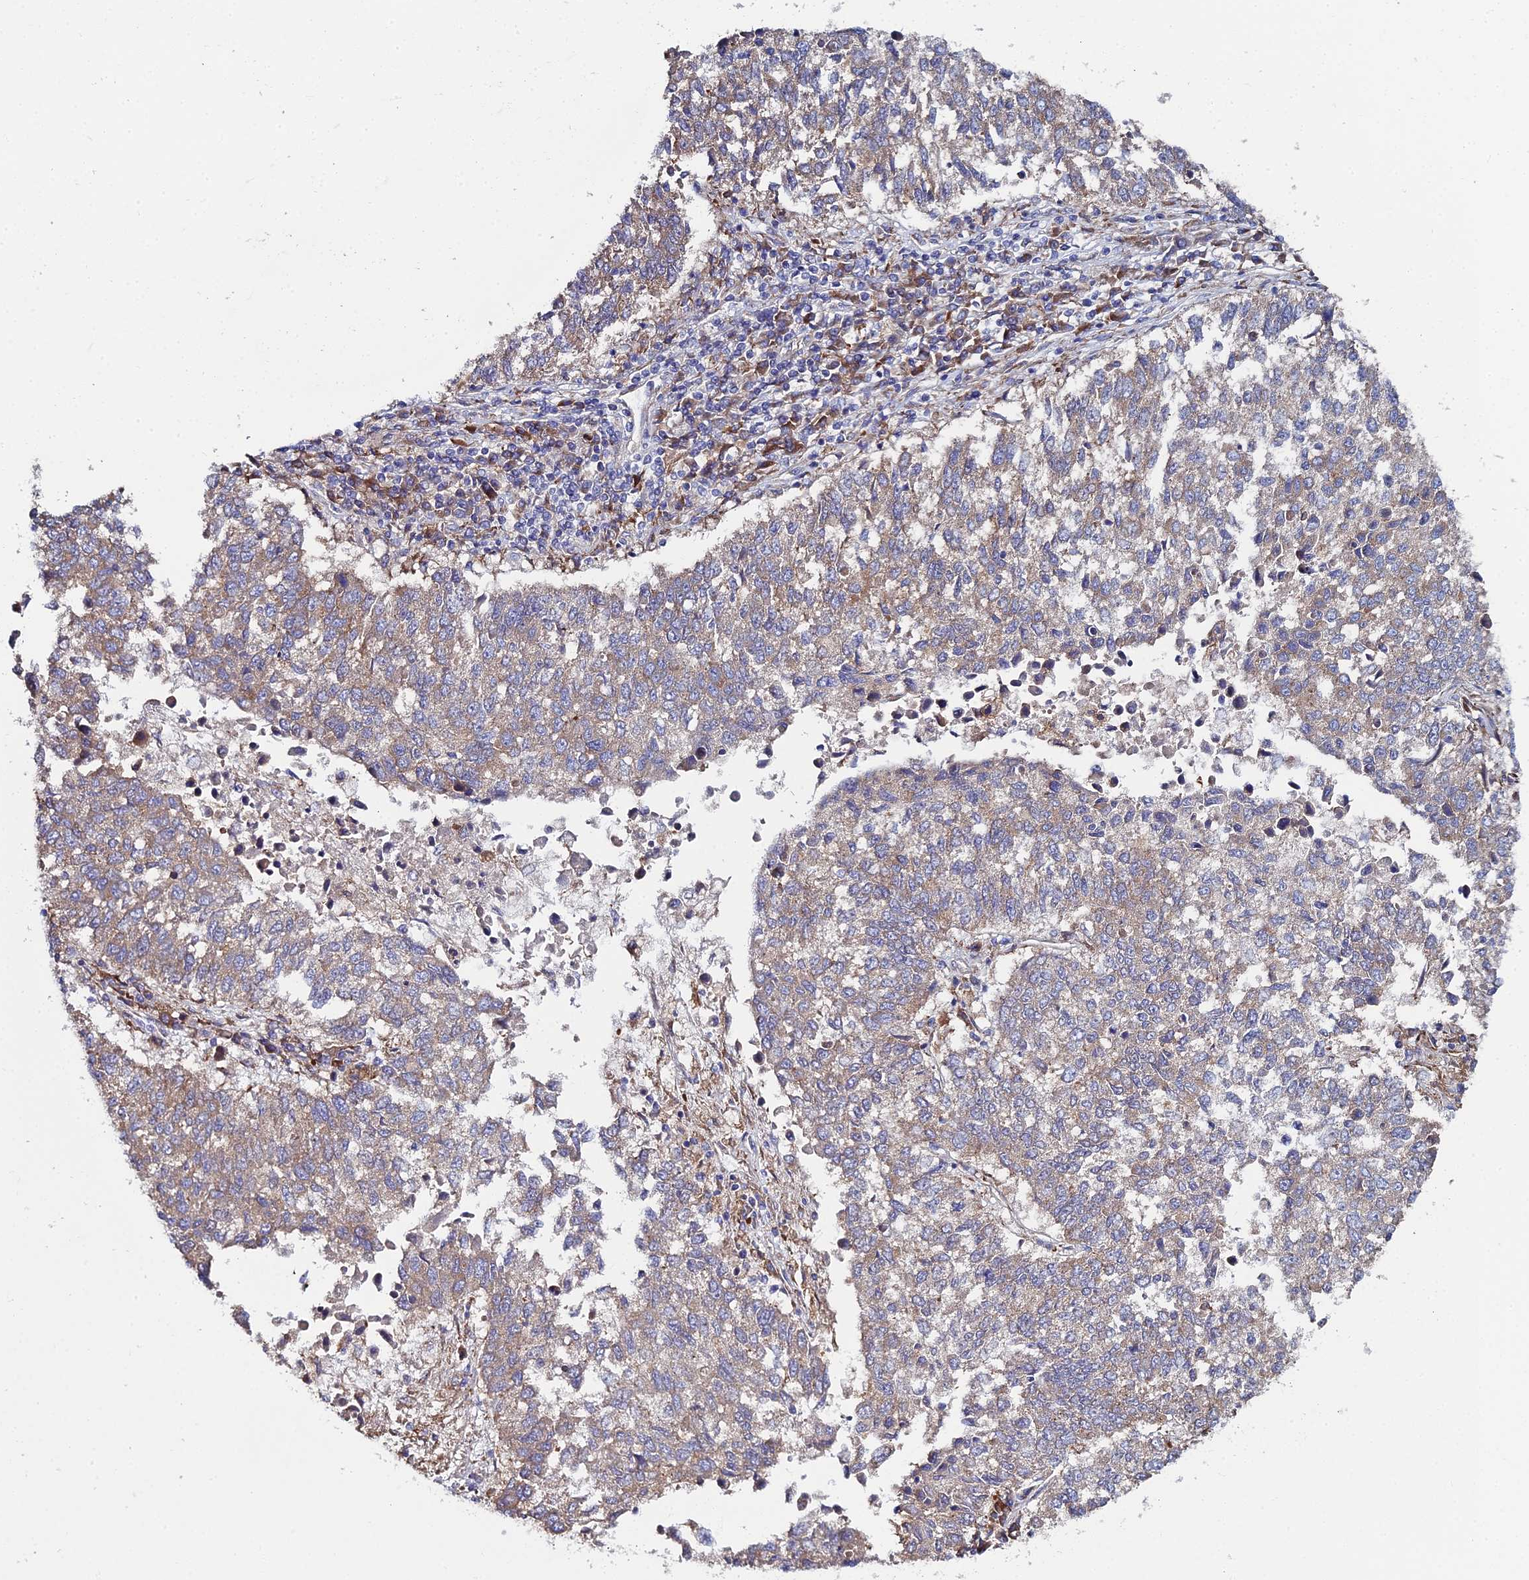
{"staining": {"intensity": "moderate", "quantity": "25%-75%", "location": "cytoplasmic/membranous"}, "tissue": "lung cancer", "cell_type": "Tumor cells", "image_type": "cancer", "snomed": [{"axis": "morphology", "description": "Squamous cell carcinoma, NOS"}, {"axis": "topography", "description": "Lung"}], "caption": "Protein positivity by immunohistochemistry (IHC) exhibits moderate cytoplasmic/membranous expression in approximately 25%-75% of tumor cells in lung squamous cell carcinoma.", "gene": "CLCN3", "patient": {"sex": "male", "age": 73}}